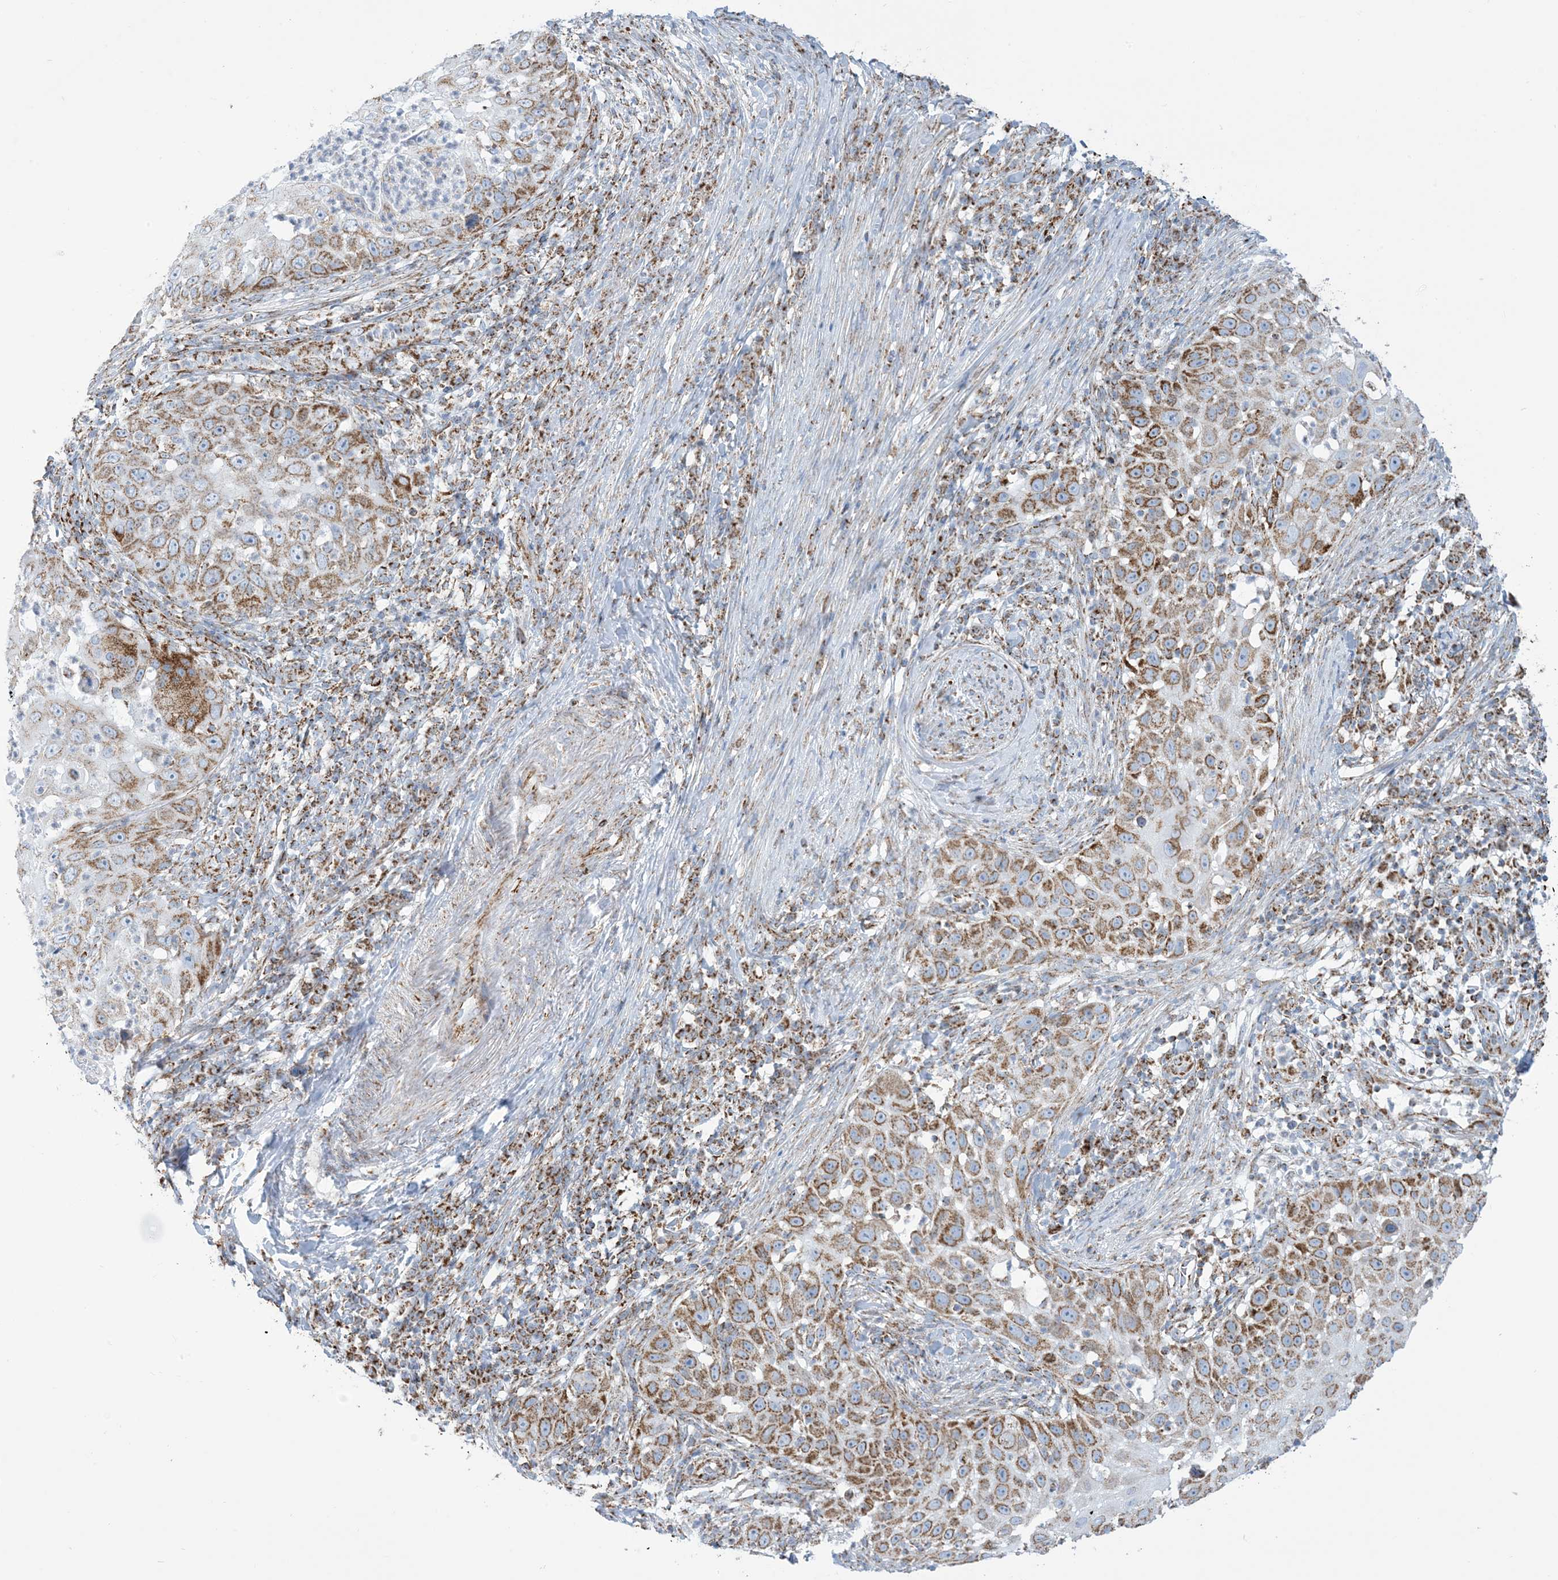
{"staining": {"intensity": "moderate", "quantity": ">75%", "location": "cytoplasmic/membranous"}, "tissue": "skin cancer", "cell_type": "Tumor cells", "image_type": "cancer", "snomed": [{"axis": "morphology", "description": "Squamous cell carcinoma, NOS"}, {"axis": "topography", "description": "Skin"}], "caption": "Immunohistochemistry histopathology image of neoplastic tissue: human skin squamous cell carcinoma stained using immunohistochemistry reveals medium levels of moderate protein expression localized specifically in the cytoplasmic/membranous of tumor cells, appearing as a cytoplasmic/membranous brown color.", "gene": "SAMM50", "patient": {"sex": "female", "age": 44}}